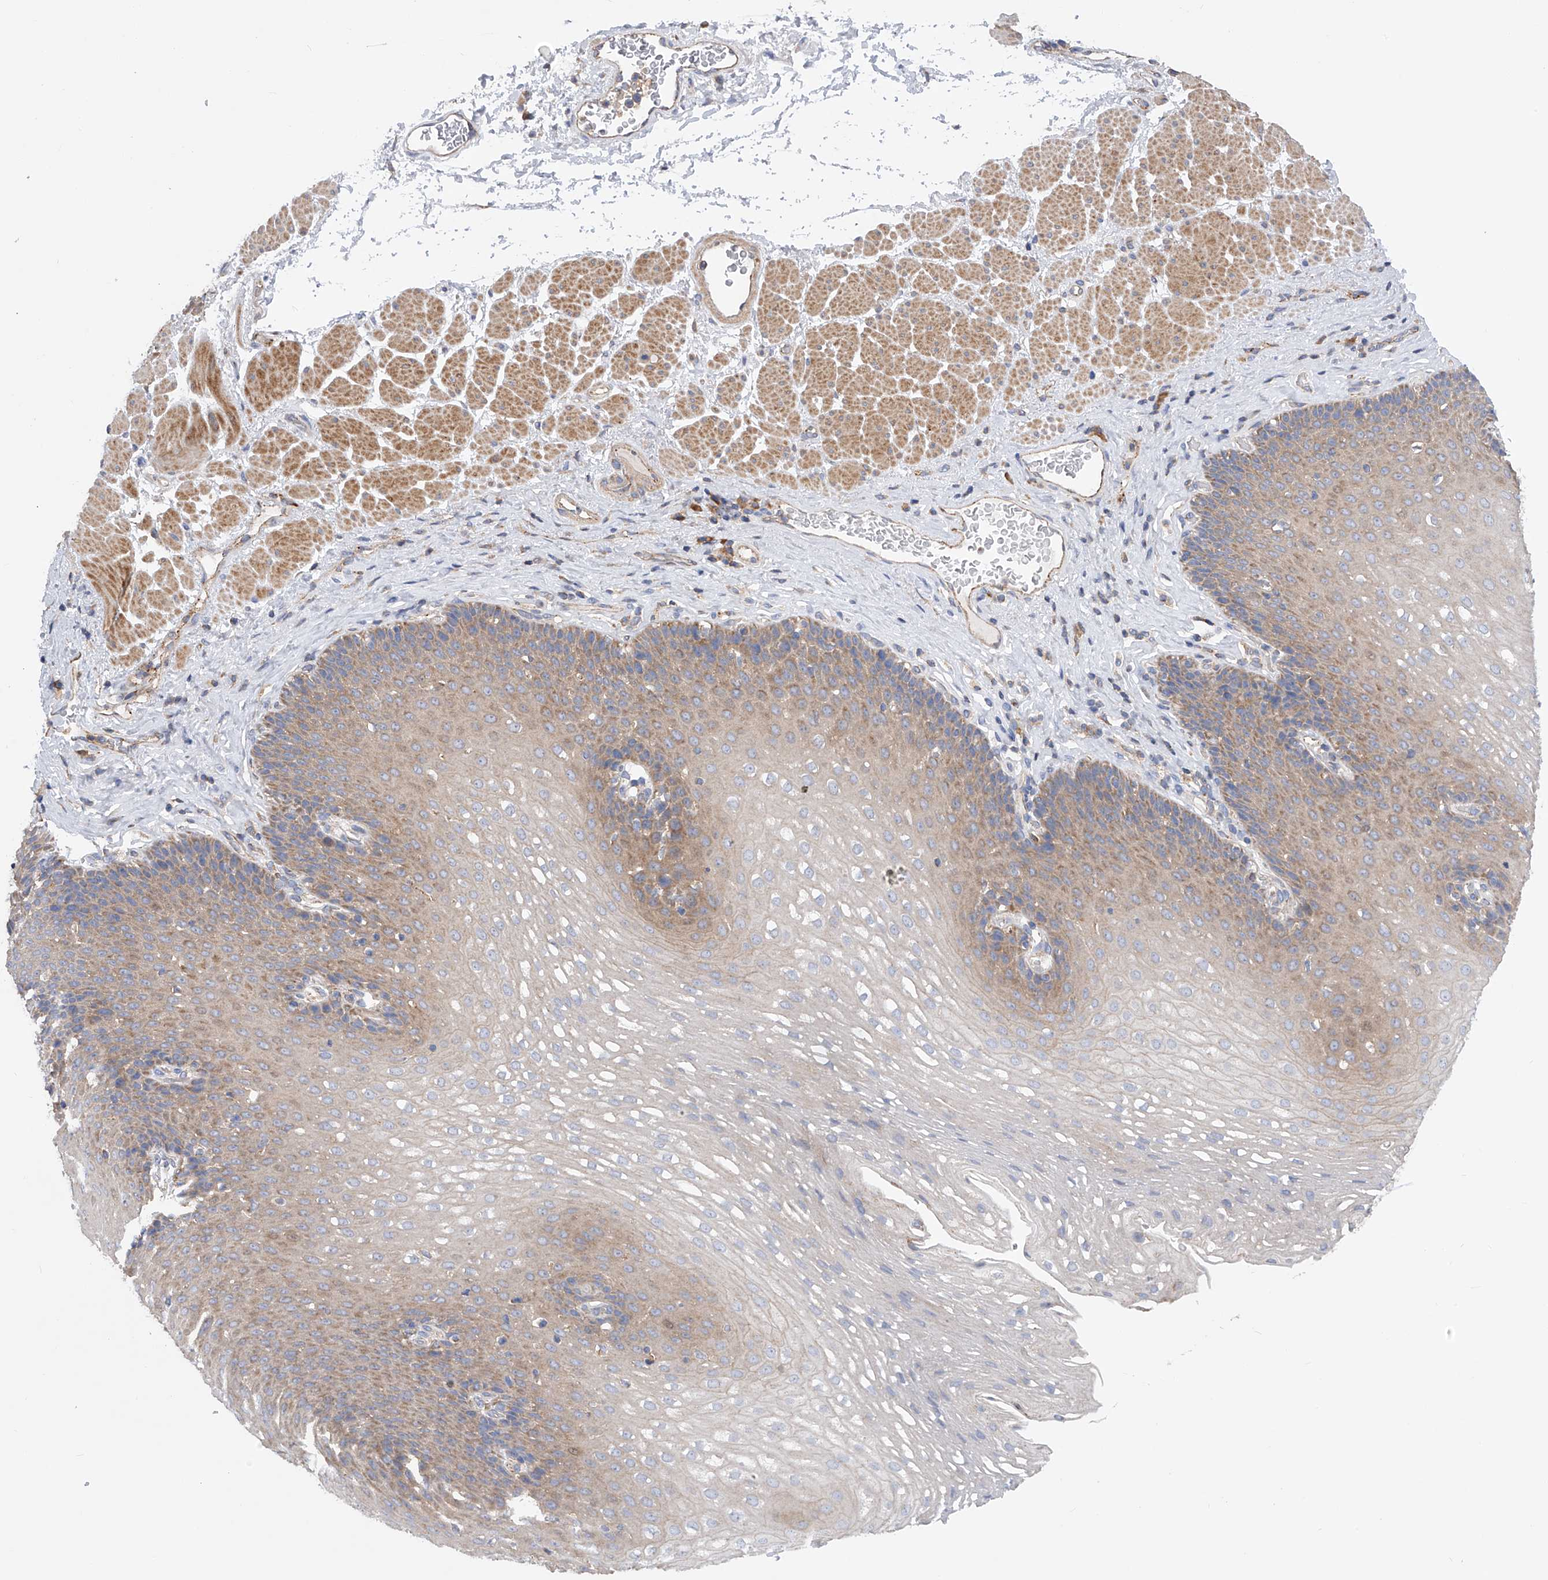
{"staining": {"intensity": "moderate", "quantity": "25%-75%", "location": "cytoplasmic/membranous"}, "tissue": "esophagus", "cell_type": "Squamous epithelial cells", "image_type": "normal", "snomed": [{"axis": "morphology", "description": "Normal tissue, NOS"}, {"axis": "topography", "description": "Esophagus"}], "caption": "Immunohistochemistry micrograph of benign esophagus stained for a protein (brown), which displays medium levels of moderate cytoplasmic/membranous expression in about 25%-75% of squamous epithelial cells.", "gene": "MLYCD", "patient": {"sex": "female", "age": 66}}